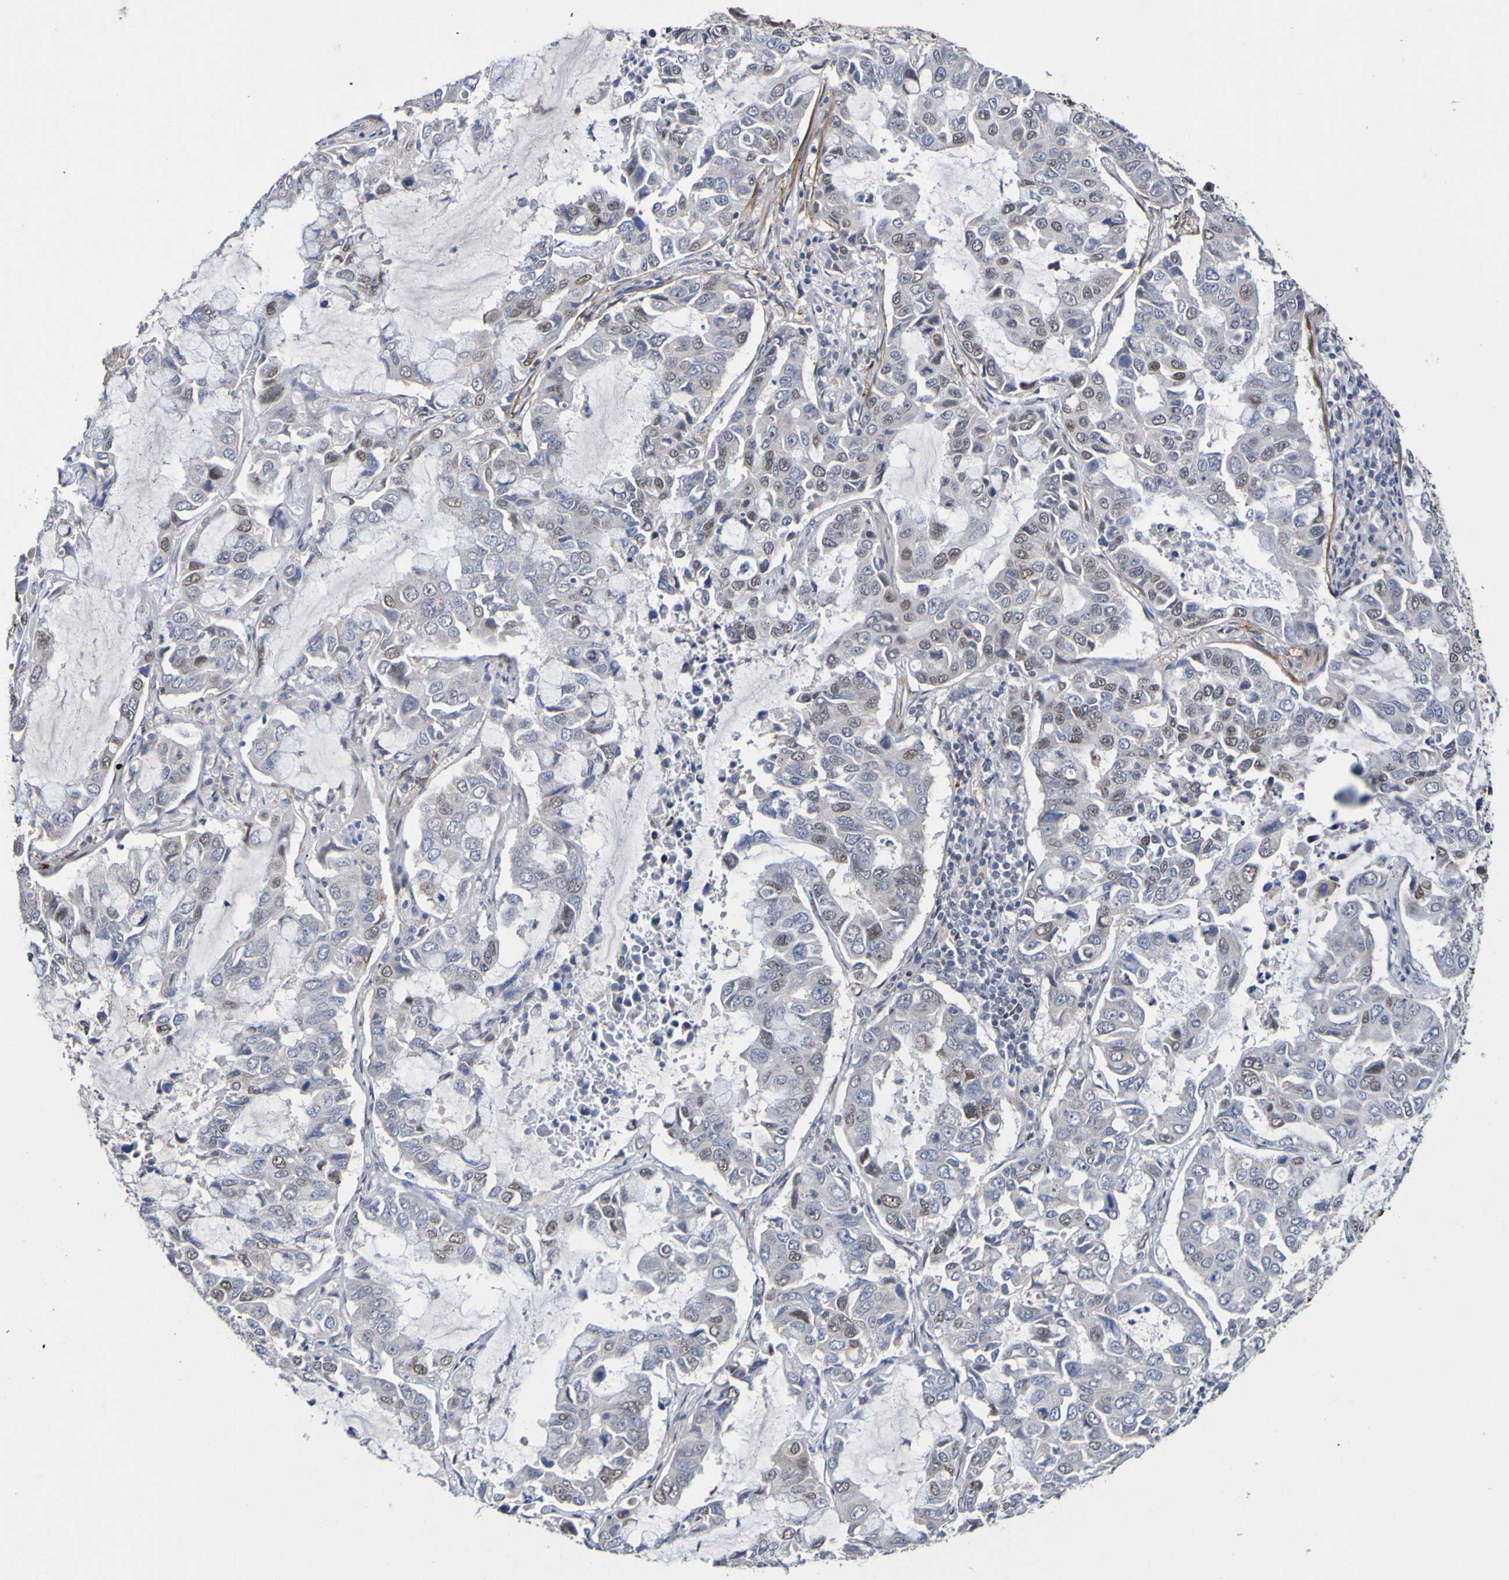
{"staining": {"intensity": "moderate", "quantity": "<25%", "location": "nuclear"}, "tissue": "lung cancer", "cell_type": "Tumor cells", "image_type": "cancer", "snomed": [{"axis": "morphology", "description": "Adenocarcinoma, NOS"}, {"axis": "topography", "description": "Lung"}], "caption": "Immunohistochemical staining of lung adenocarcinoma demonstrates moderate nuclear protein positivity in approximately <25% of tumor cells.", "gene": "PCGF1", "patient": {"sex": "male", "age": 64}}